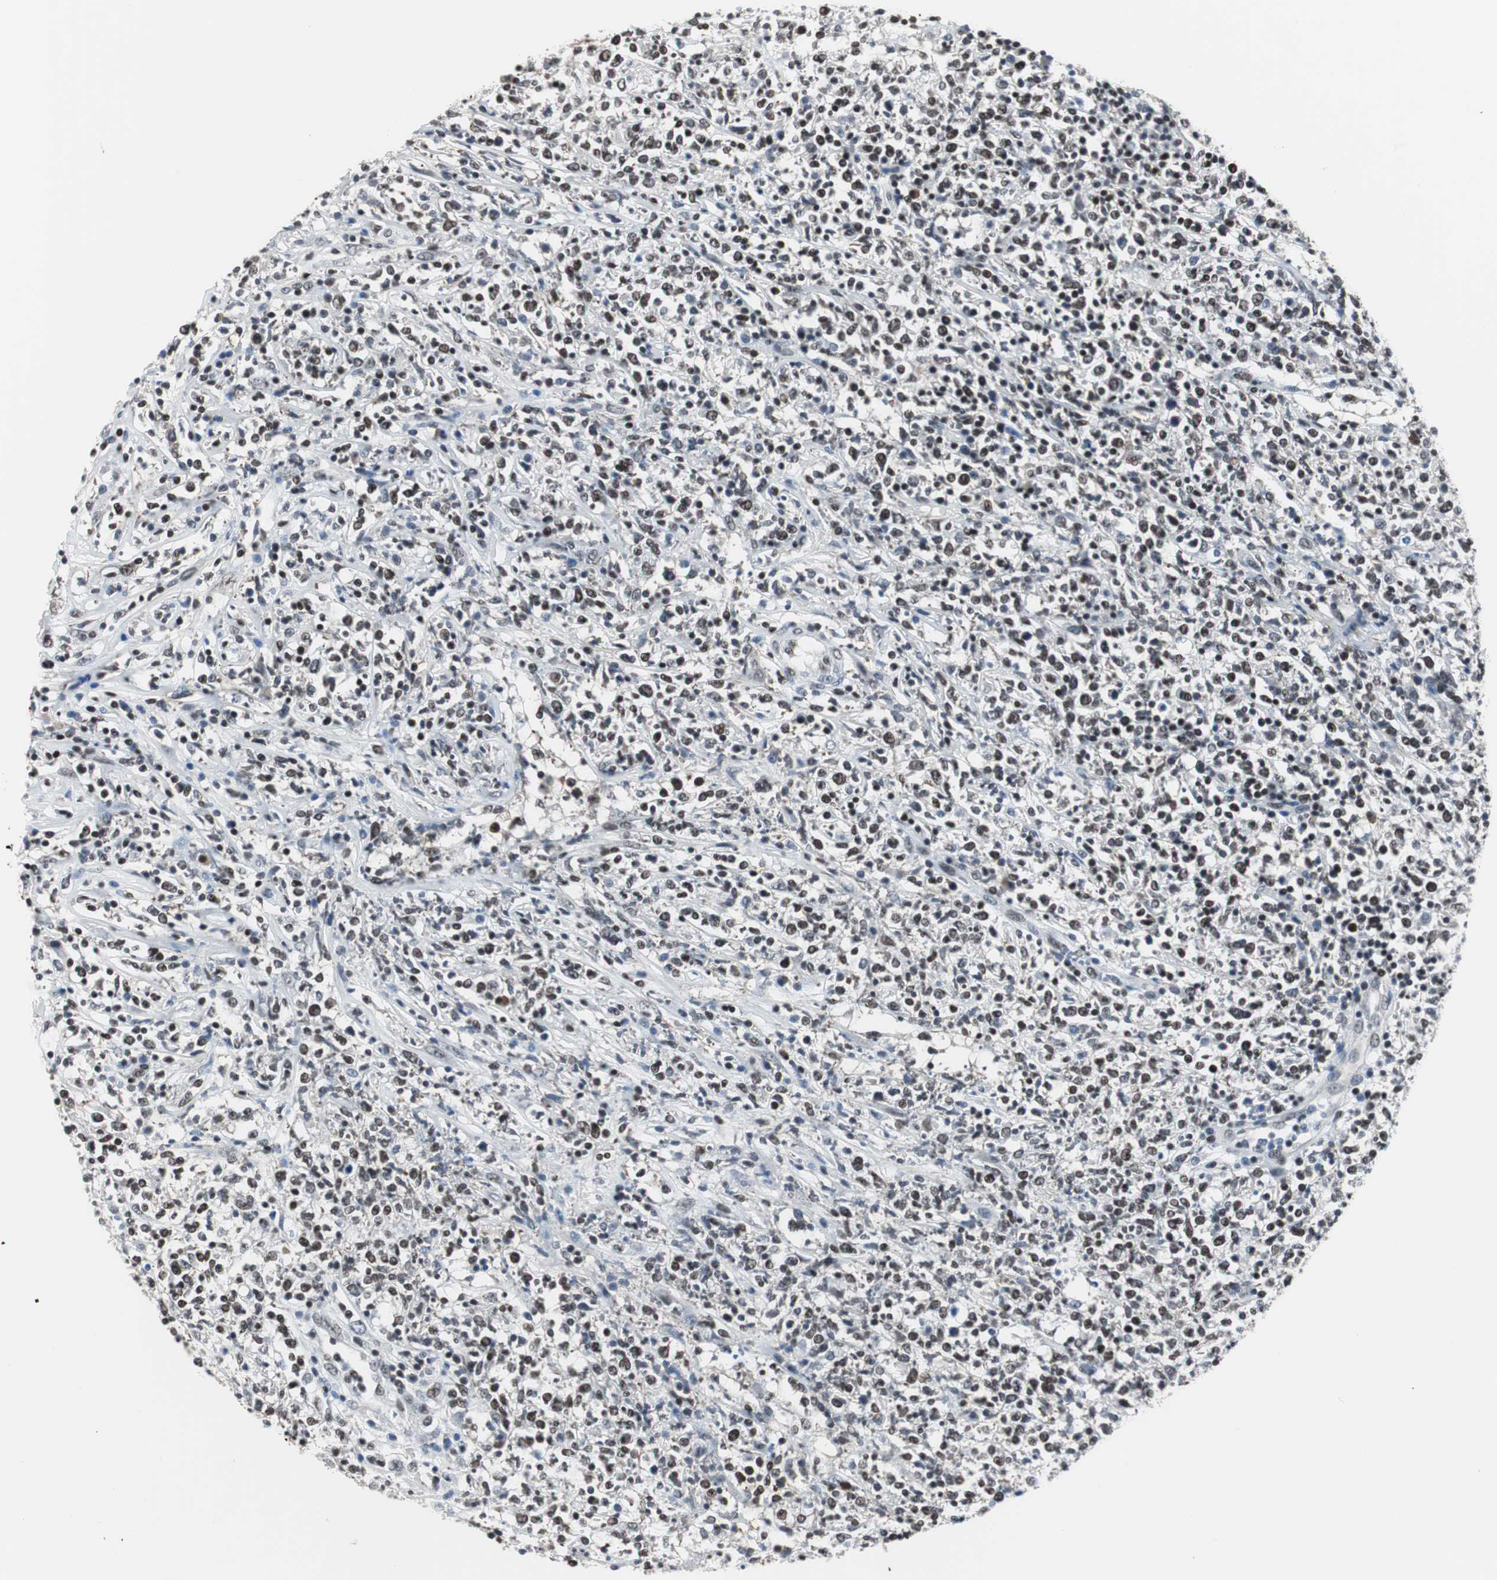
{"staining": {"intensity": "moderate", "quantity": ">75%", "location": "nuclear"}, "tissue": "lymphoma", "cell_type": "Tumor cells", "image_type": "cancer", "snomed": [{"axis": "morphology", "description": "Malignant lymphoma, non-Hodgkin's type, High grade"}, {"axis": "topography", "description": "Lymph node"}], "caption": "Immunohistochemical staining of human lymphoma shows medium levels of moderate nuclear protein positivity in approximately >75% of tumor cells.", "gene": "RAD9A", "patient": {"sex": "female", "age": 84}}